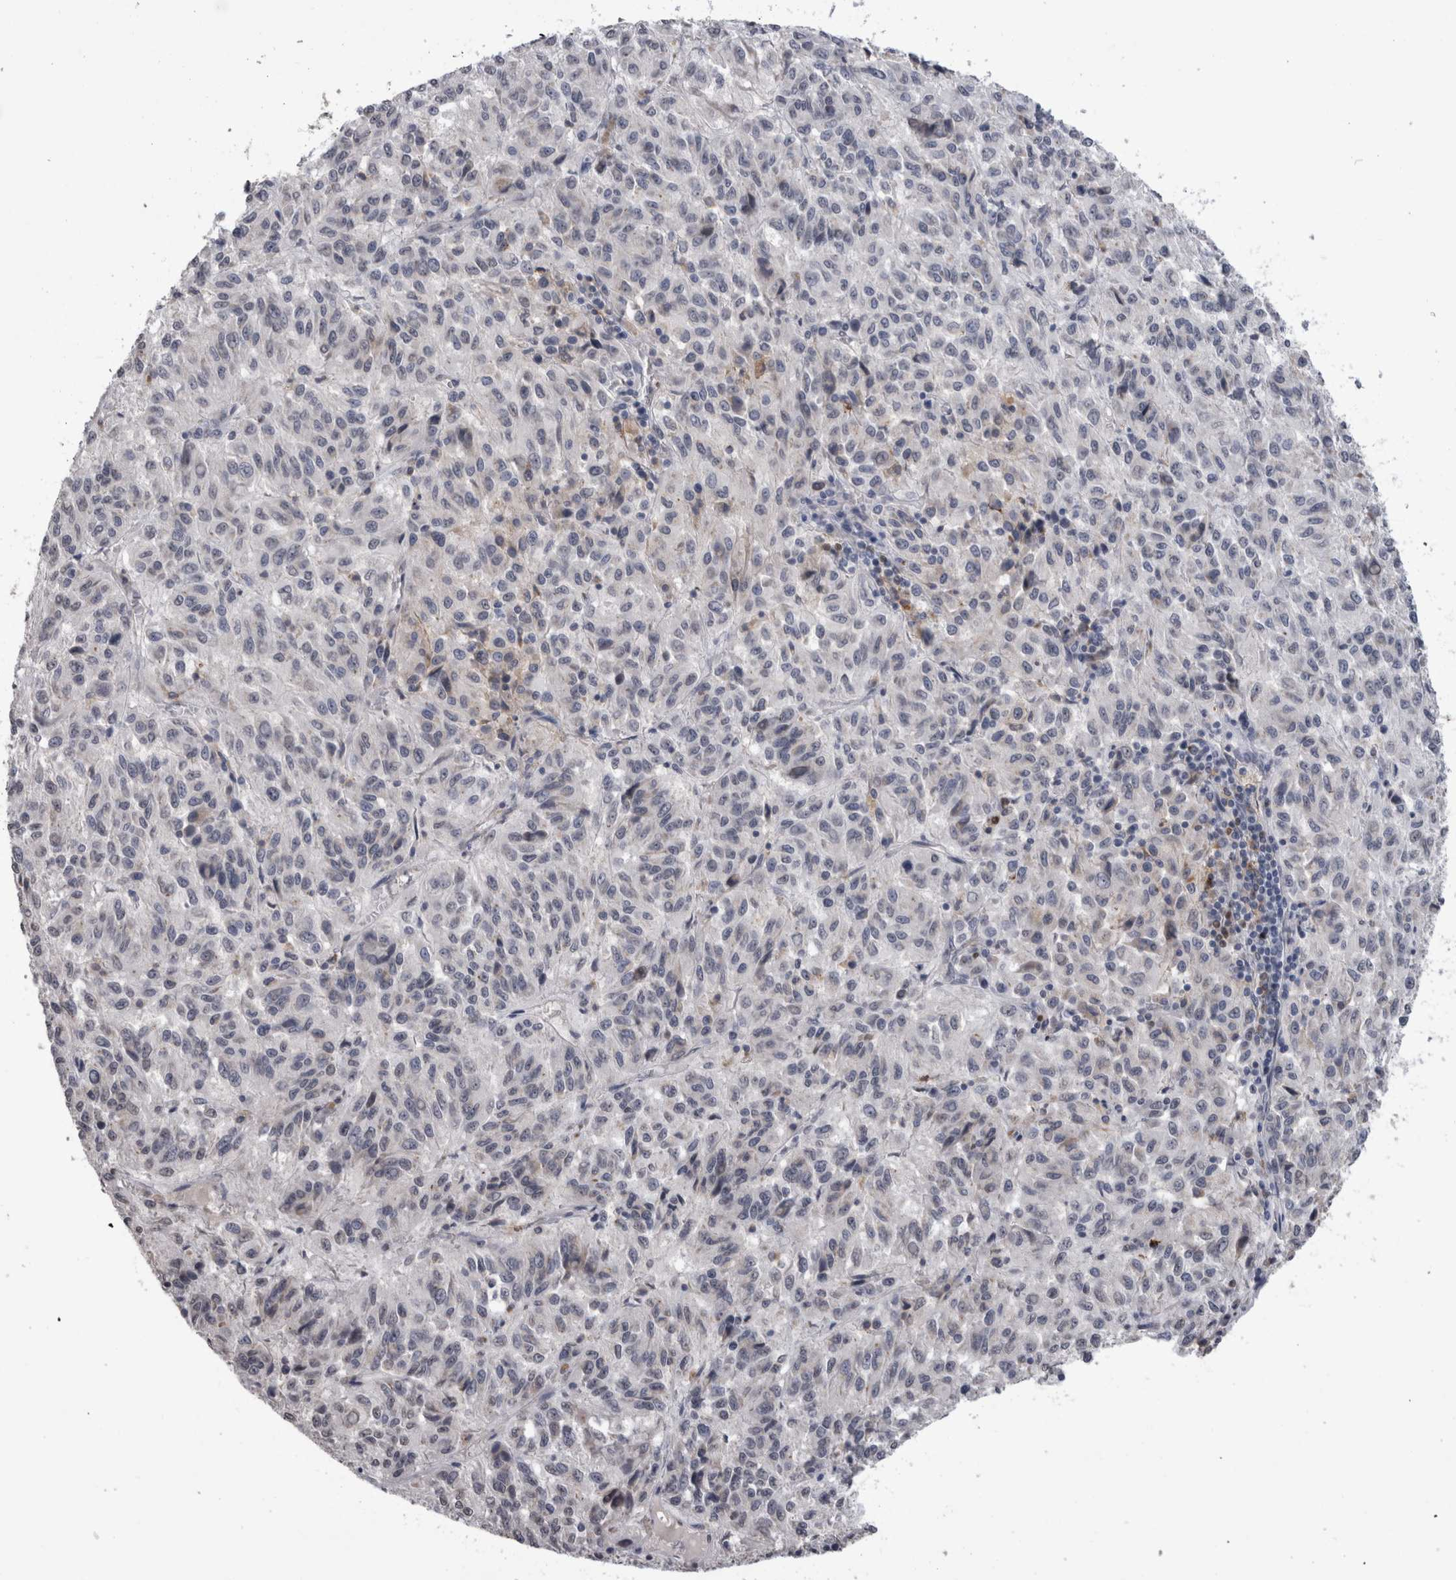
{"staining": {"intensity": "negative", "quantity": "none", "location": "none"}, "tissue": "melanoma", "cell_type": "Tumor cells", "image_type": "cancer", "snomed": [{"axis": "morphology", "description": "Malignant melanoma, Metastatic site"}, {"axis": "topography", "description": "Lung"}], "caption": "Tumor cells are negative for brown protein staining in malignant melanoma (metastatic site).", "gene": "PAX5", "patient": {"sex": "male", "age": 64}}